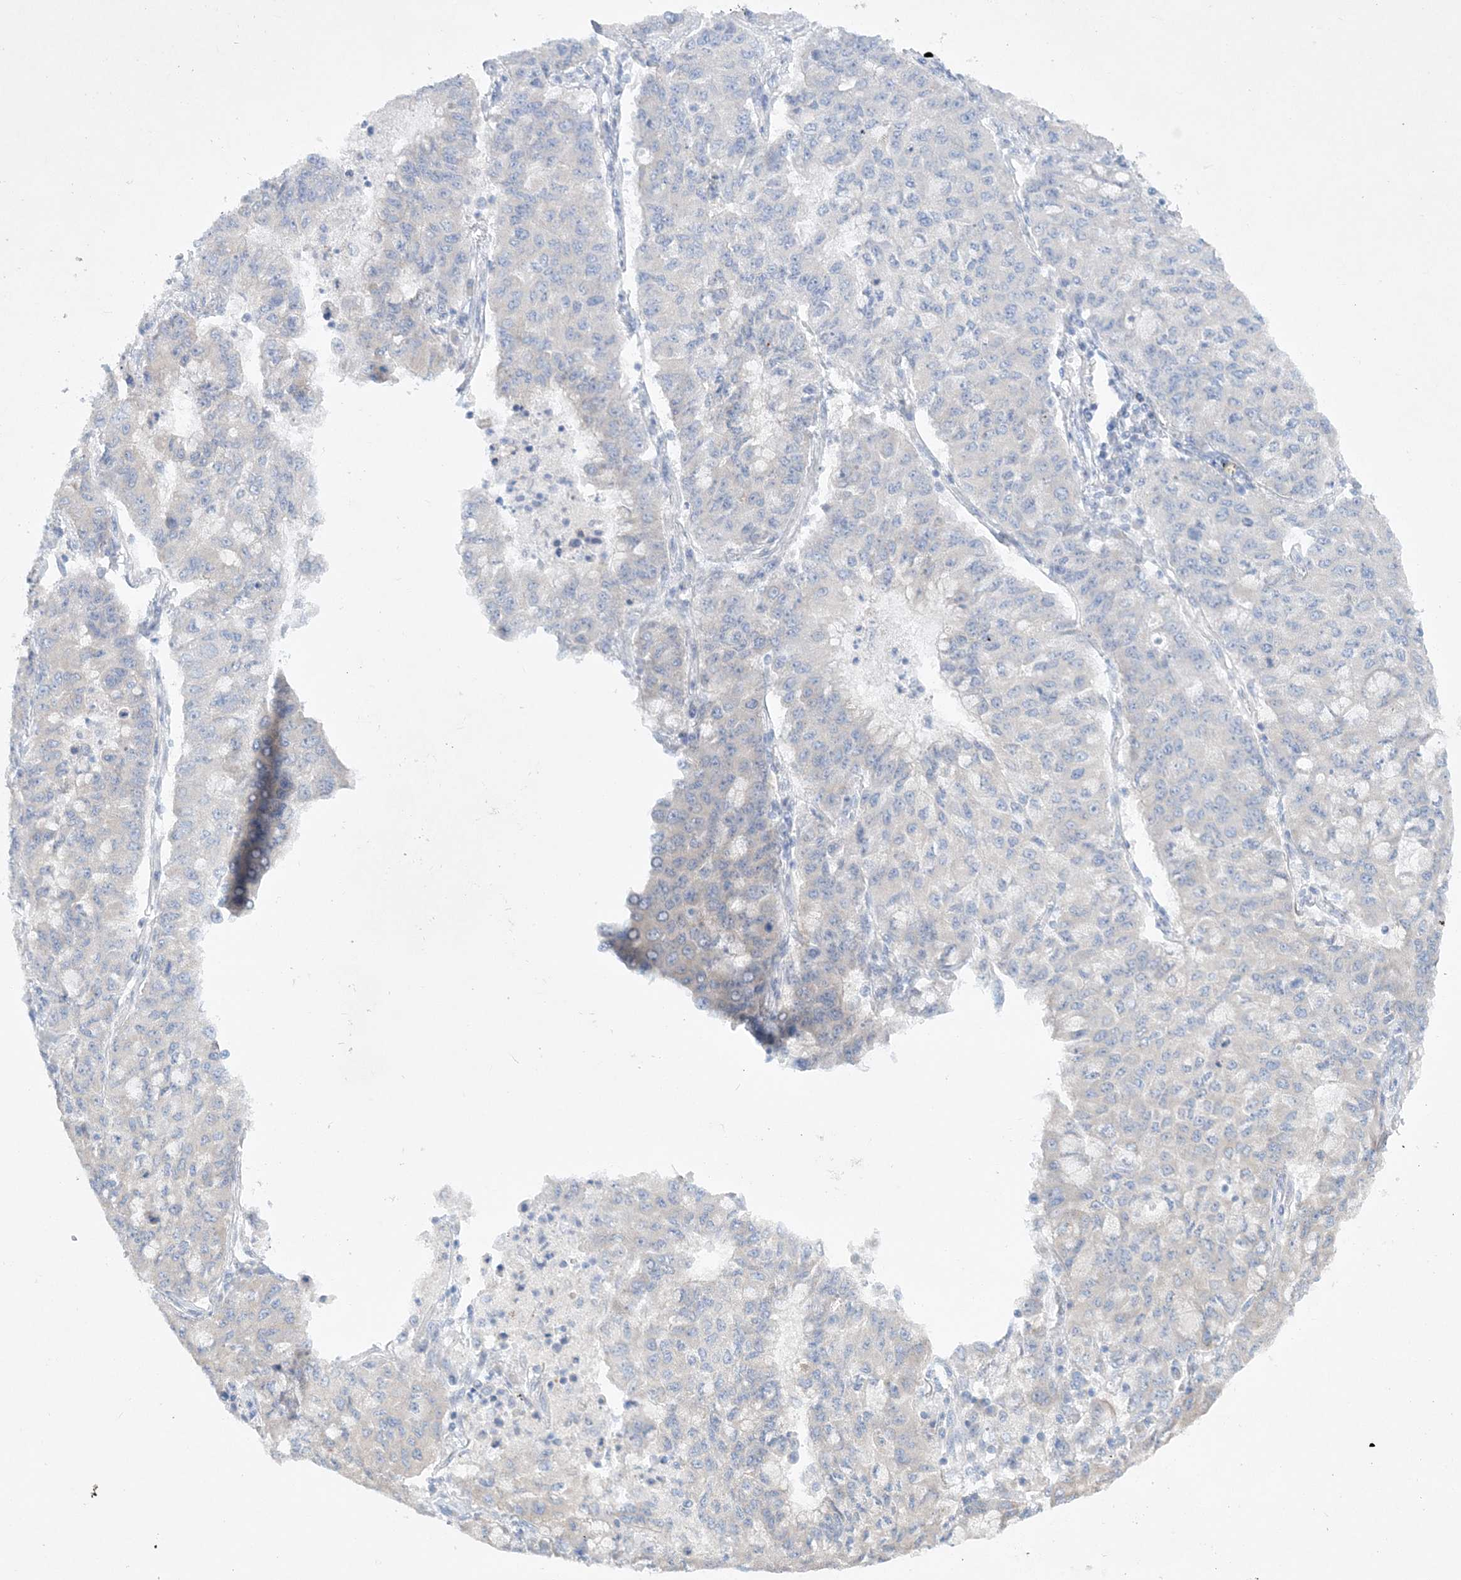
{"staining": {"intensity": "negative", "quantity": "none", "location": "none"}, "tissue": "lung cancer", "cell_type": "Tumor cells", "image_type": "cancer", "snomed": [{"axis": "morphology", "description": "Squamous cell carcinoma, NOS"}, {"axis": "topography", "description": "Lung"}], "caption": "Immunohistochemistry histopathology image of neoplastic tissue: human lung cancer (squamous cell carcinoma) stained with DAB (3,3'-diaminobenzidine) shows no significant protein positivity in tumor cells.", "gene": "FARSB", "patient": {"sex": "male", "age": 74}}